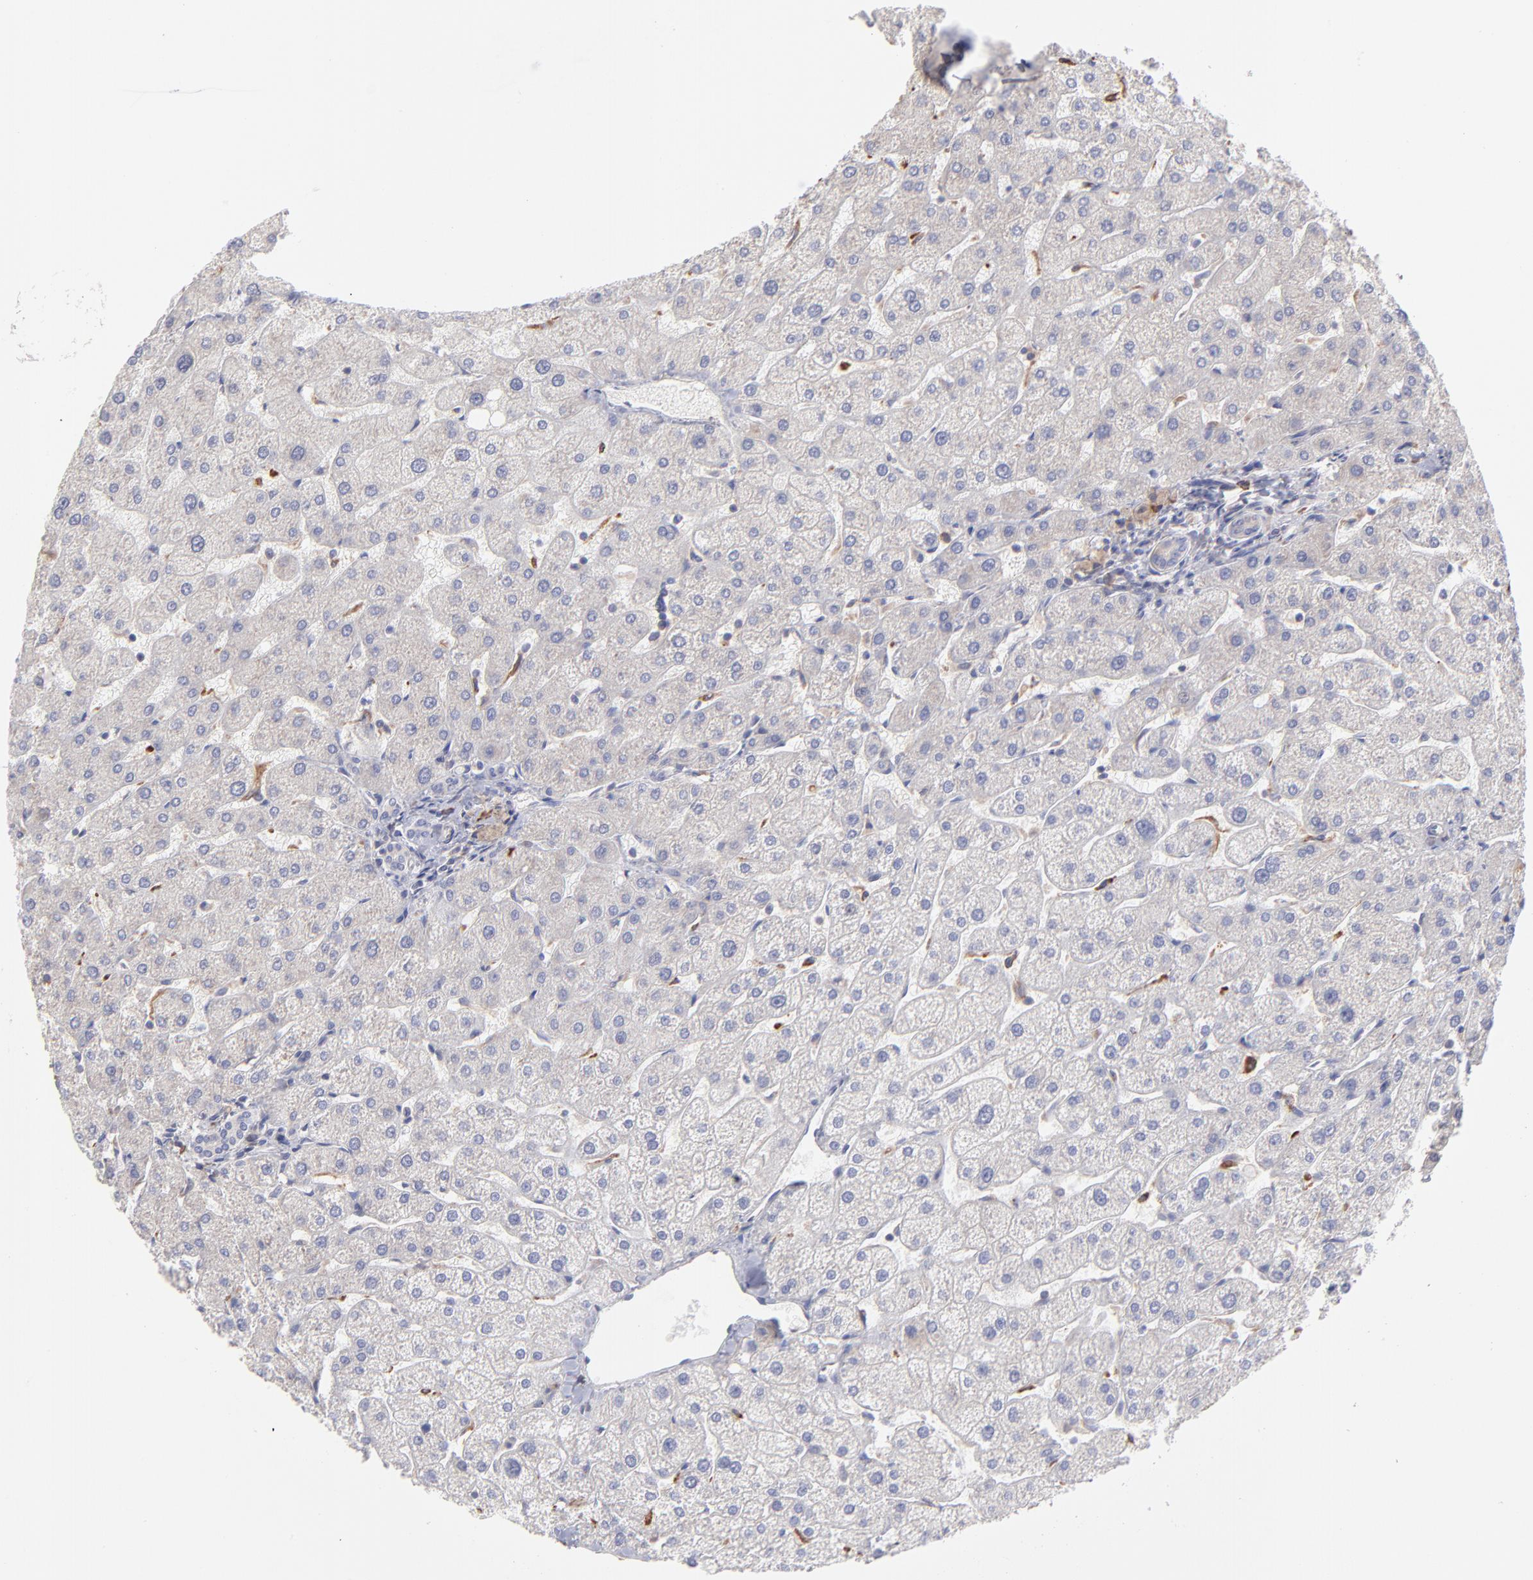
{"staining": {"intensity": "negative", "quantity": "none", "location": "none"}, "tissue": "liver", "cell_type": "Cholangiocytes", "image_type": "normal", "snomed": [{"axis": "morphology", "description": "Normal tissue, NOS"}, {"axis": "topography", "description": "Liver"}], "caption": "A histopathology image of human liver is negative for staining in cholangiocytes.", "gene": "RPLP0", "patient": {"sex": "male", "age": 67}}